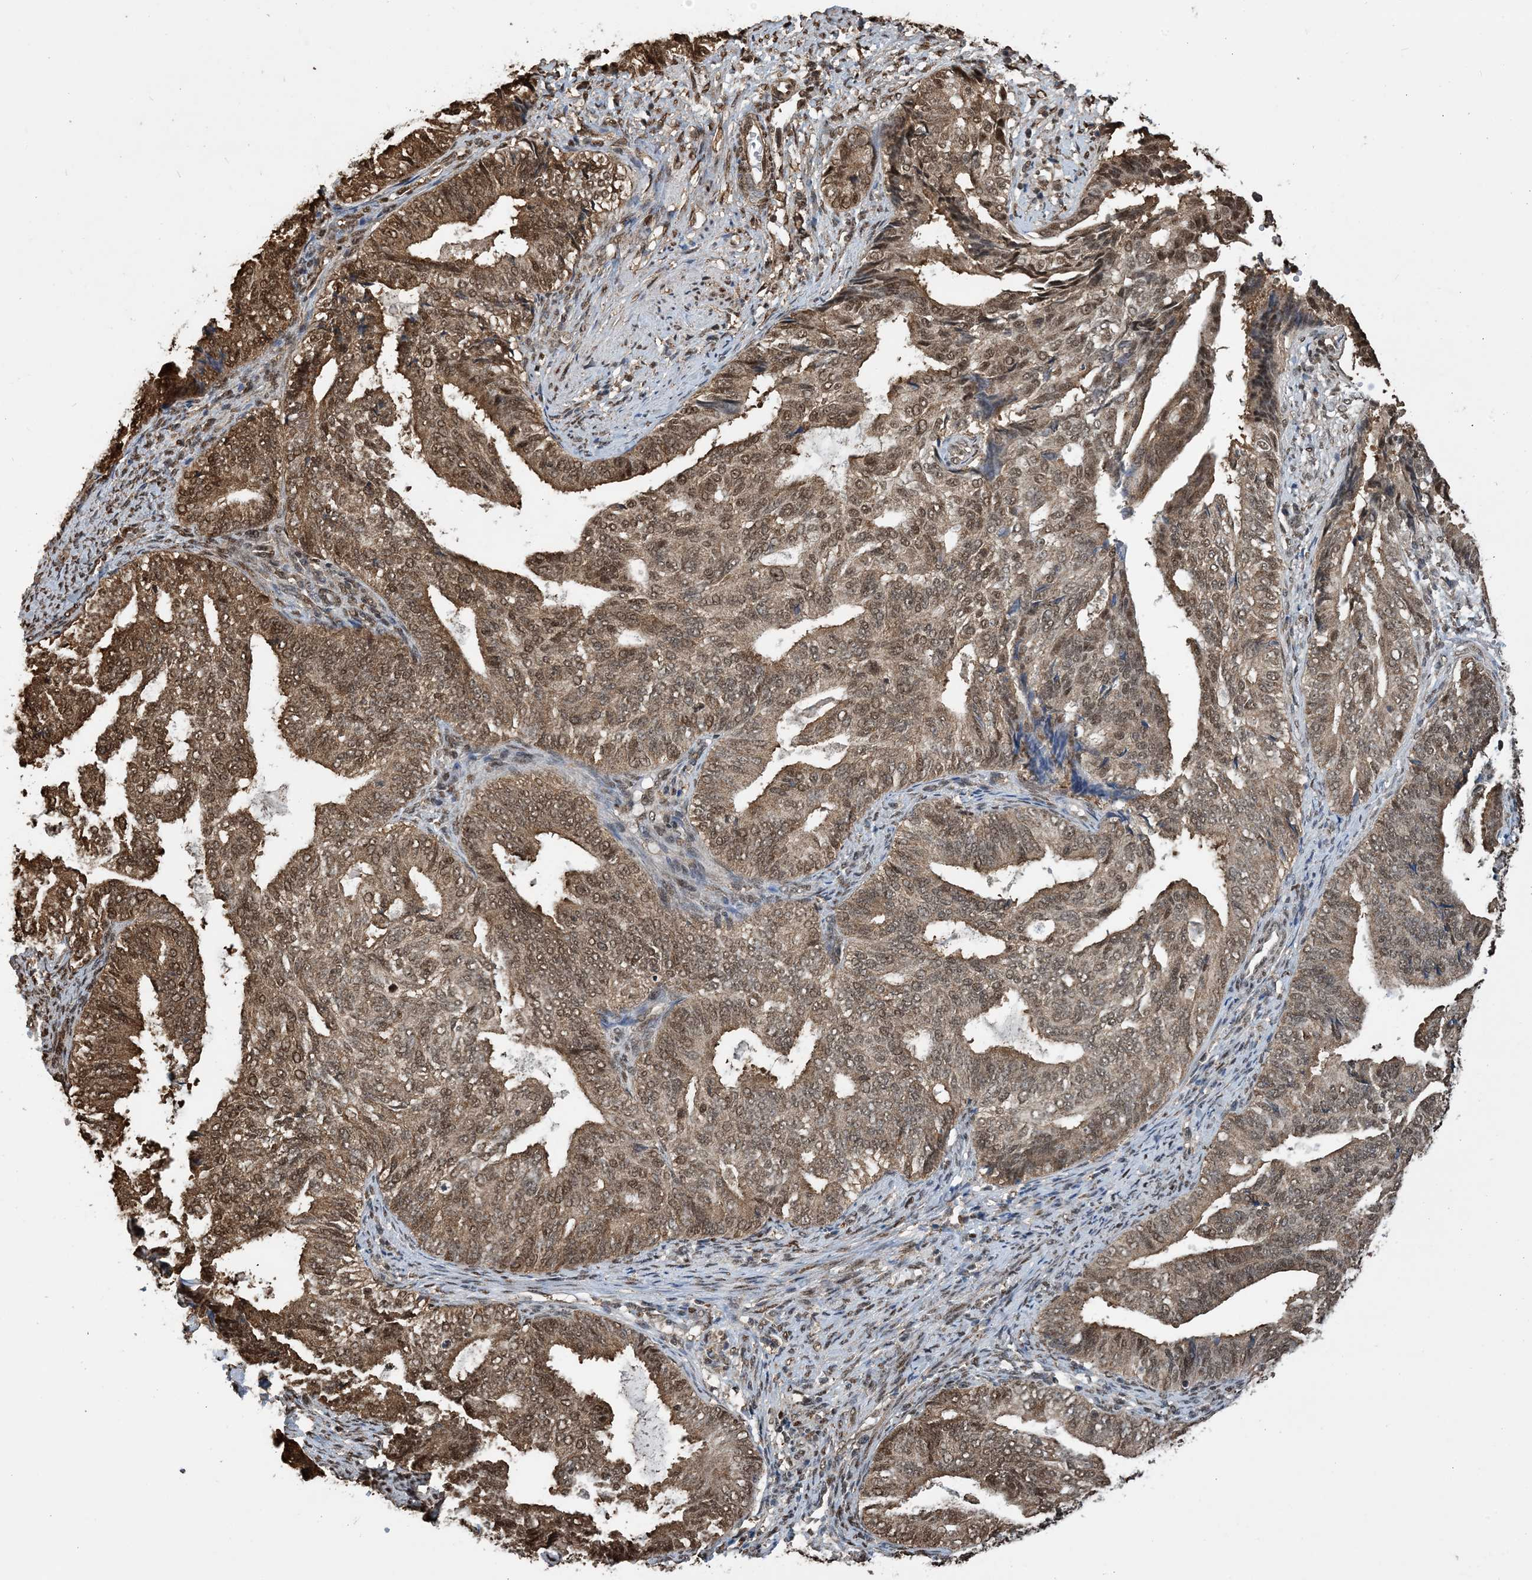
{"staining": {"intensity": "moderate", "quantity": ">75%", "location": "cytoplasmic/membranous,nuclear"}, "tissue": "endometrial cancer", "cell_type": "Tumor cells", "image_type": "cancer", "snomed": [{"axis": "morphology", "description": "Adenocarcinoma, NOS"}, {"axis": "topography", "description": "Endometrium"}], "caption": "Protein expression analysis of endometrial adenocarcinoma demonstrates moderate cytoplasmic/membranous and nuclear staining in approximately >75% of tumor cells.", "gene": "HSPA1A", "patient": {"sex": "female", "age": 58}}